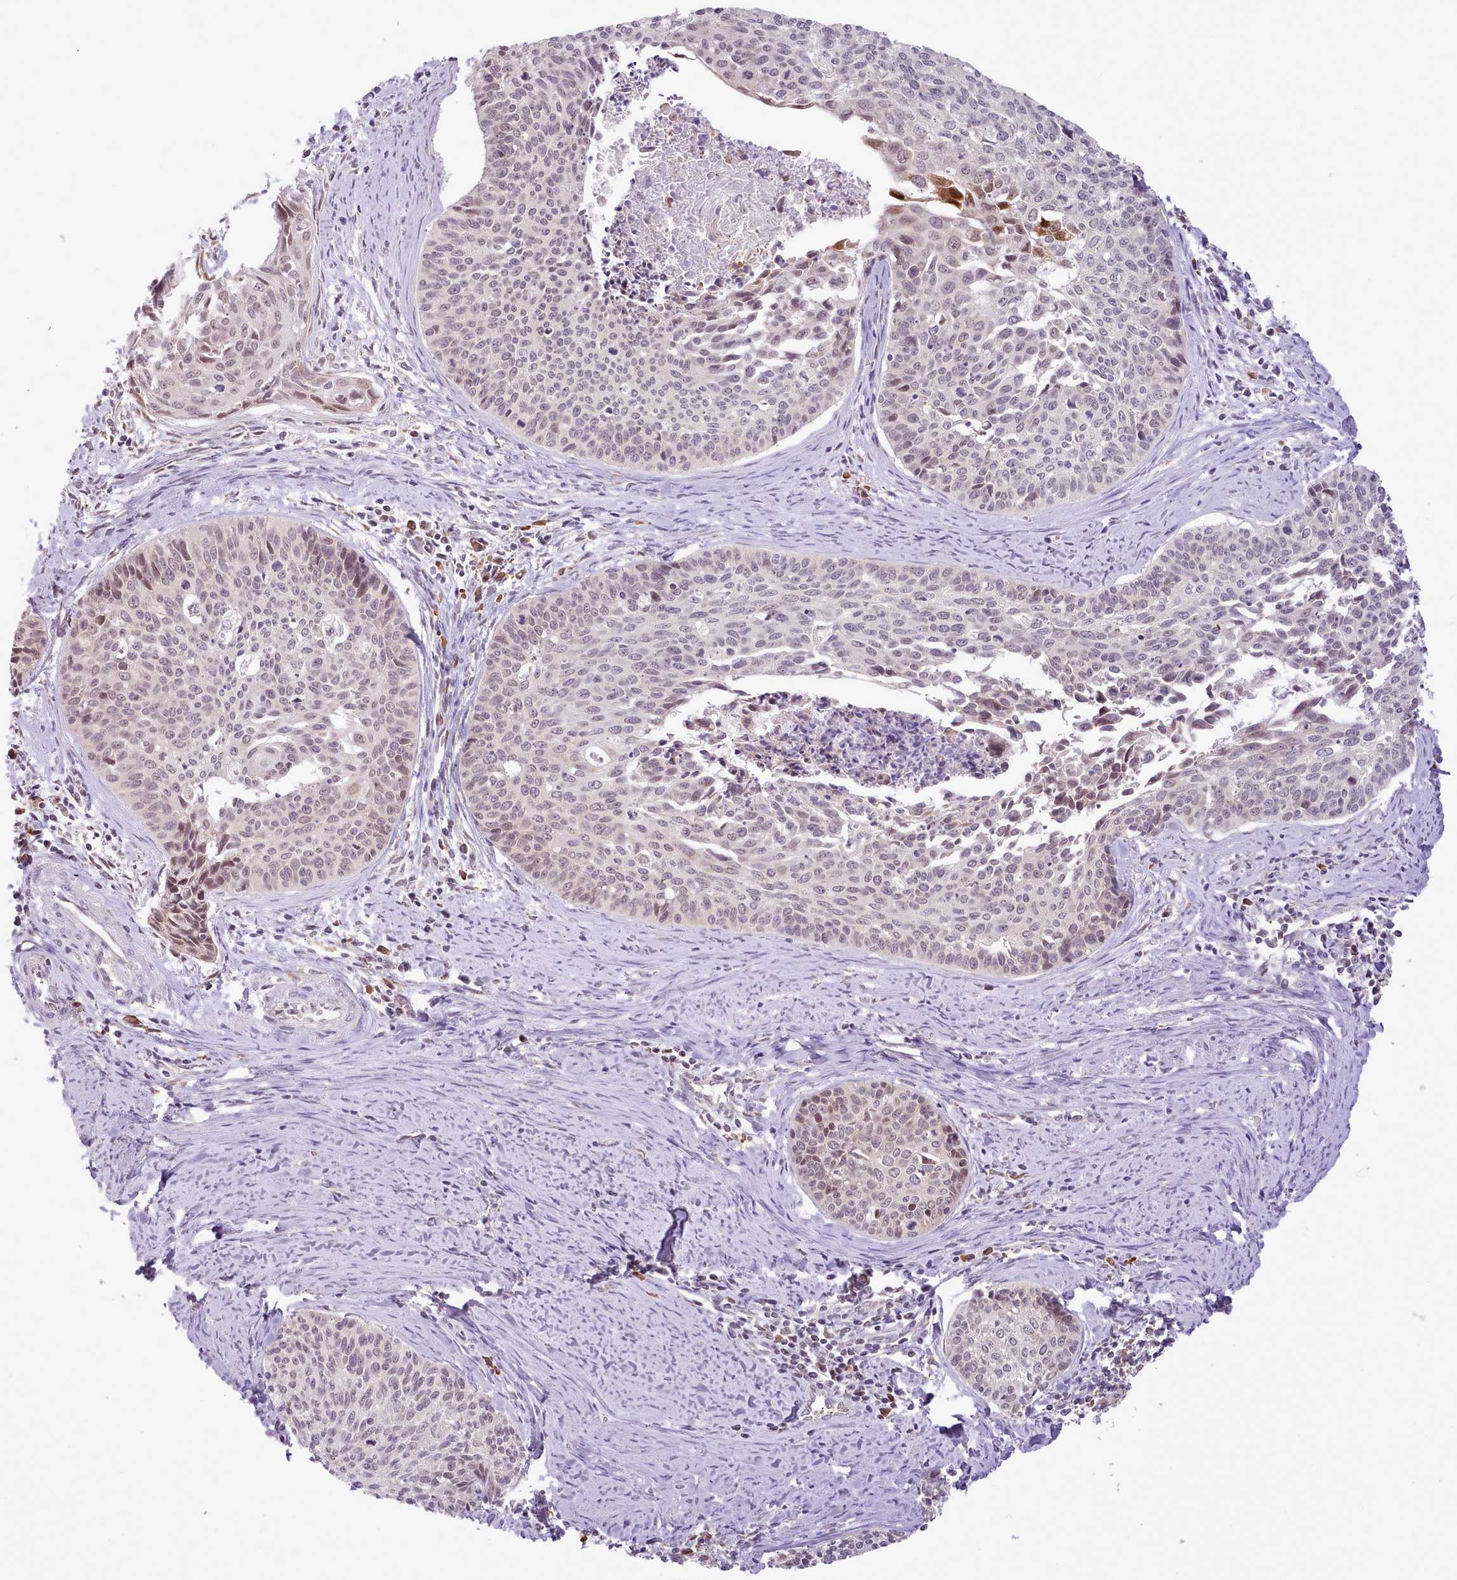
{"staining": {"intensity": "weak", "quantity": "25%-75%", "location": "nuclear"}, "tissue": "cervical cancer", "cell_type": "Tumor cells", "image_type": "cancer", "snomed": [{"axis": "morphology", "description": "Squamous cell carcinoma, NOS"}, {"axis": "topography", "description": "Cervix"}], "caption": "Brown immunohistochemical staining in cervical squamous cell carcinoma demonstrates weak nuclear positivity in approximately 25%-75% of tumor cells.", "gene": "SEC61B", "patient": {"sex": "female", "age": 55}}